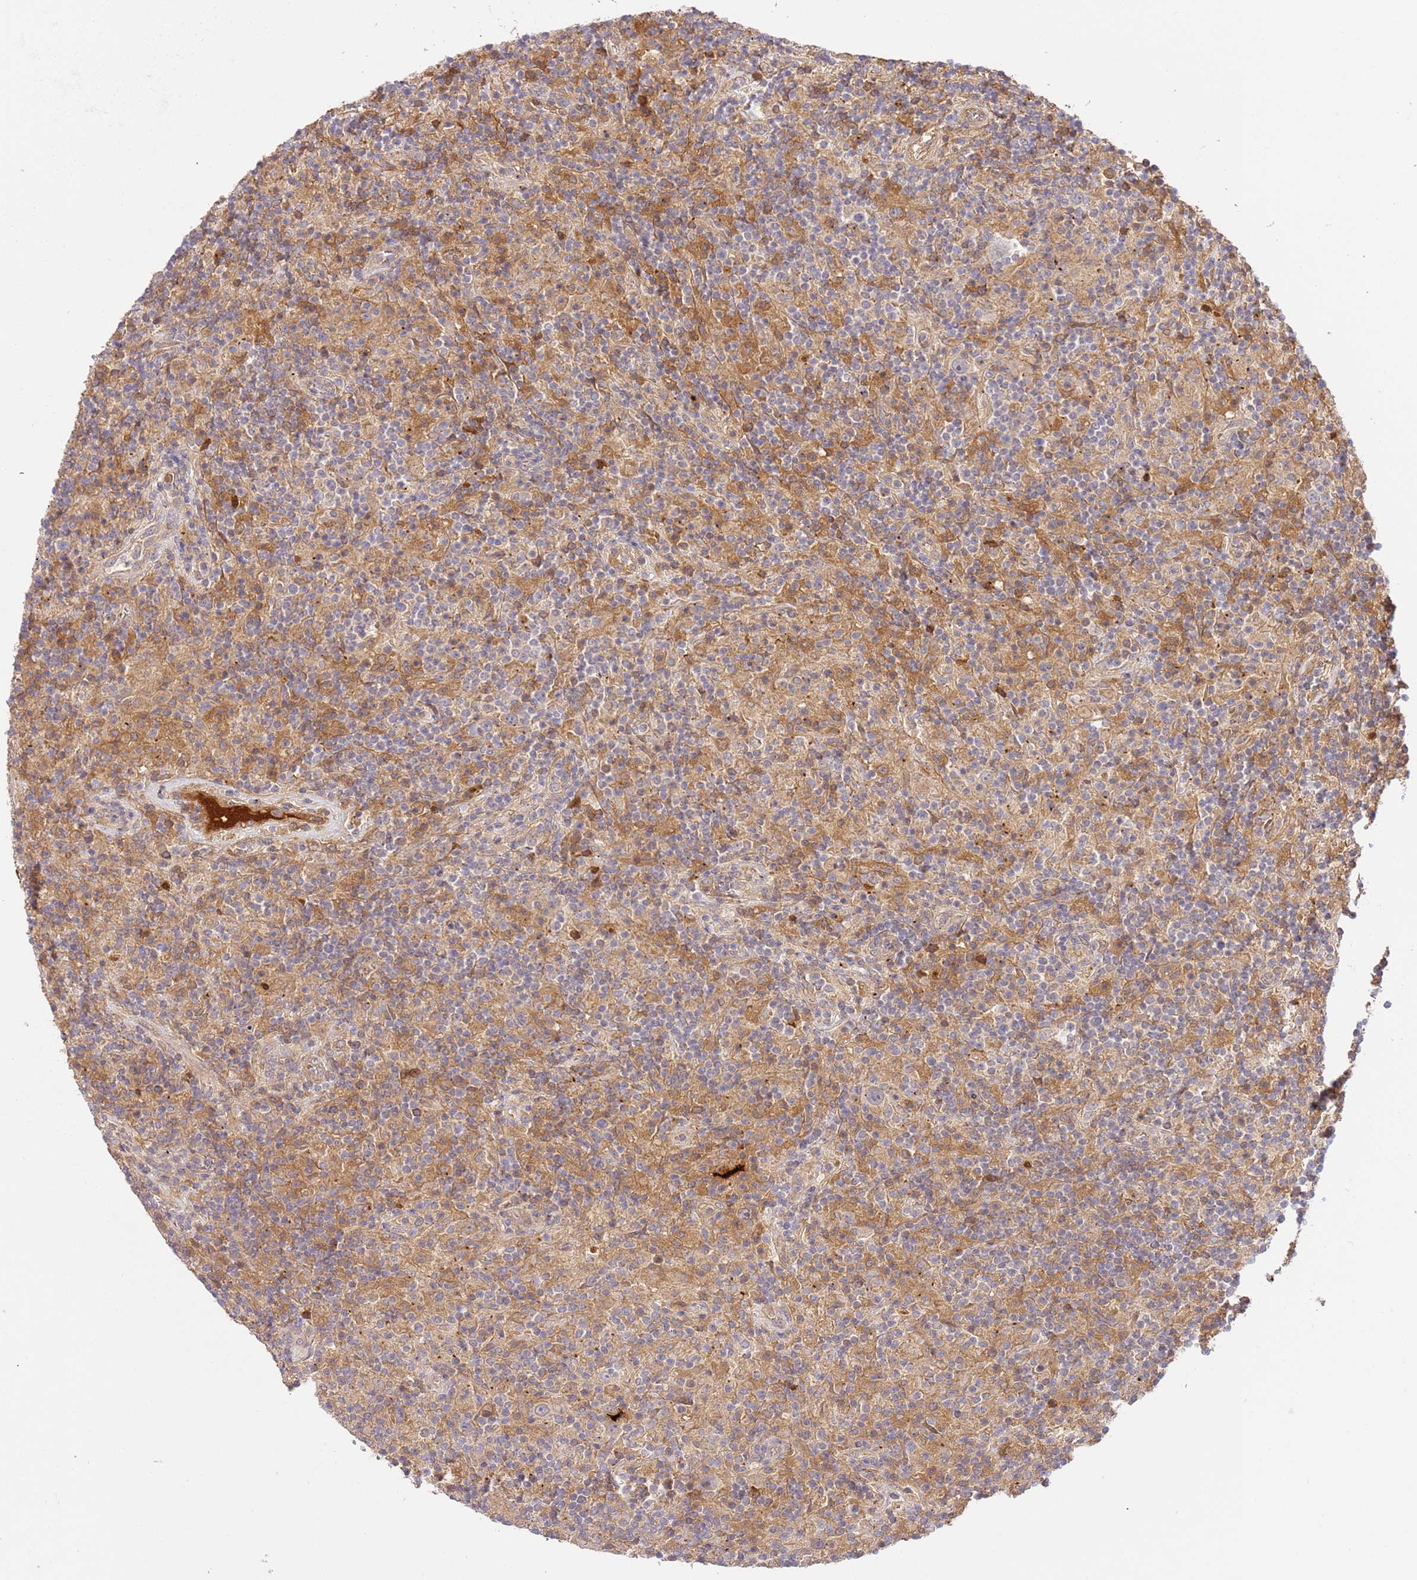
{"staining": {"intensity": "negative", "quantity": "none", "location": "none"}, "tissue": "lymphoma", "cell_type": "Tumor cells", "image_type": "cancer", "snomed": [{"axis": "morphology", "description": "Hodgkin's disease, NOS"}, {"axis": "topography", "description": "Lymph node"}], "caption": "An immunohistochemistry (IHC) histopathology image of Hodgkin's disease is shown. There is no staining in tumor cells of Hodgkin's disease. (DAB (3,3'-diaminobenzidine) IHC visualized using brightfield microscopy, high magnification).", "gene": "C8G", "patient": {"sex": "male", "age": 70}}